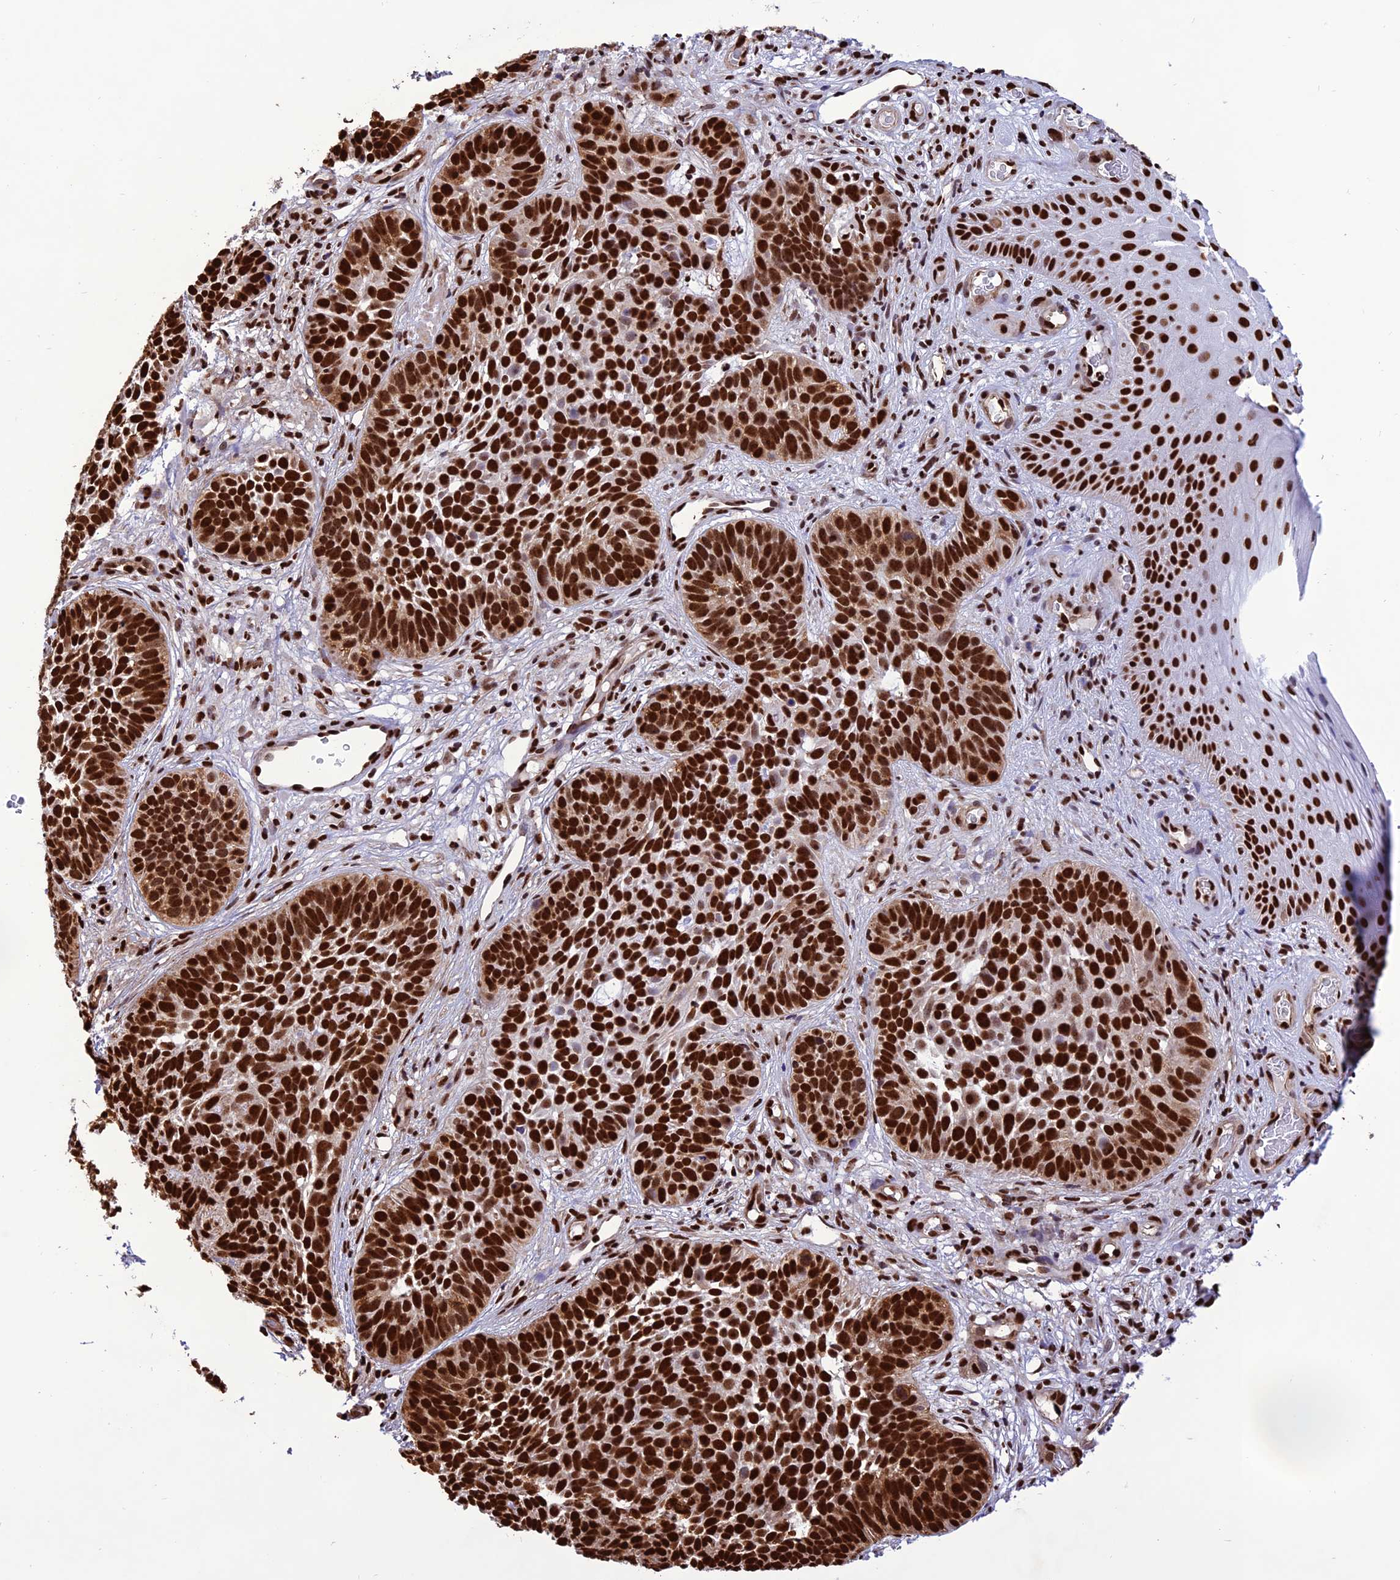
{"staining": {"intensity": "strong", "quantity": ">75%", "location": "nuclear"}, "tissue": "skin cancer", "cell_type": "Tumor cells", "image_type": "cancer", "snomed": [{"axis": "morphology", "description": "Basal cell carcinoma"}, {"axis": "topography", "description": "Skin"}], "caption": "IHC of human skin basal cell carcinoma shows high levels of strong nuclear expression in about >75% of tumor cells.", "gene": "INO80E", "patient": {"sex": "male", "age": 89}}